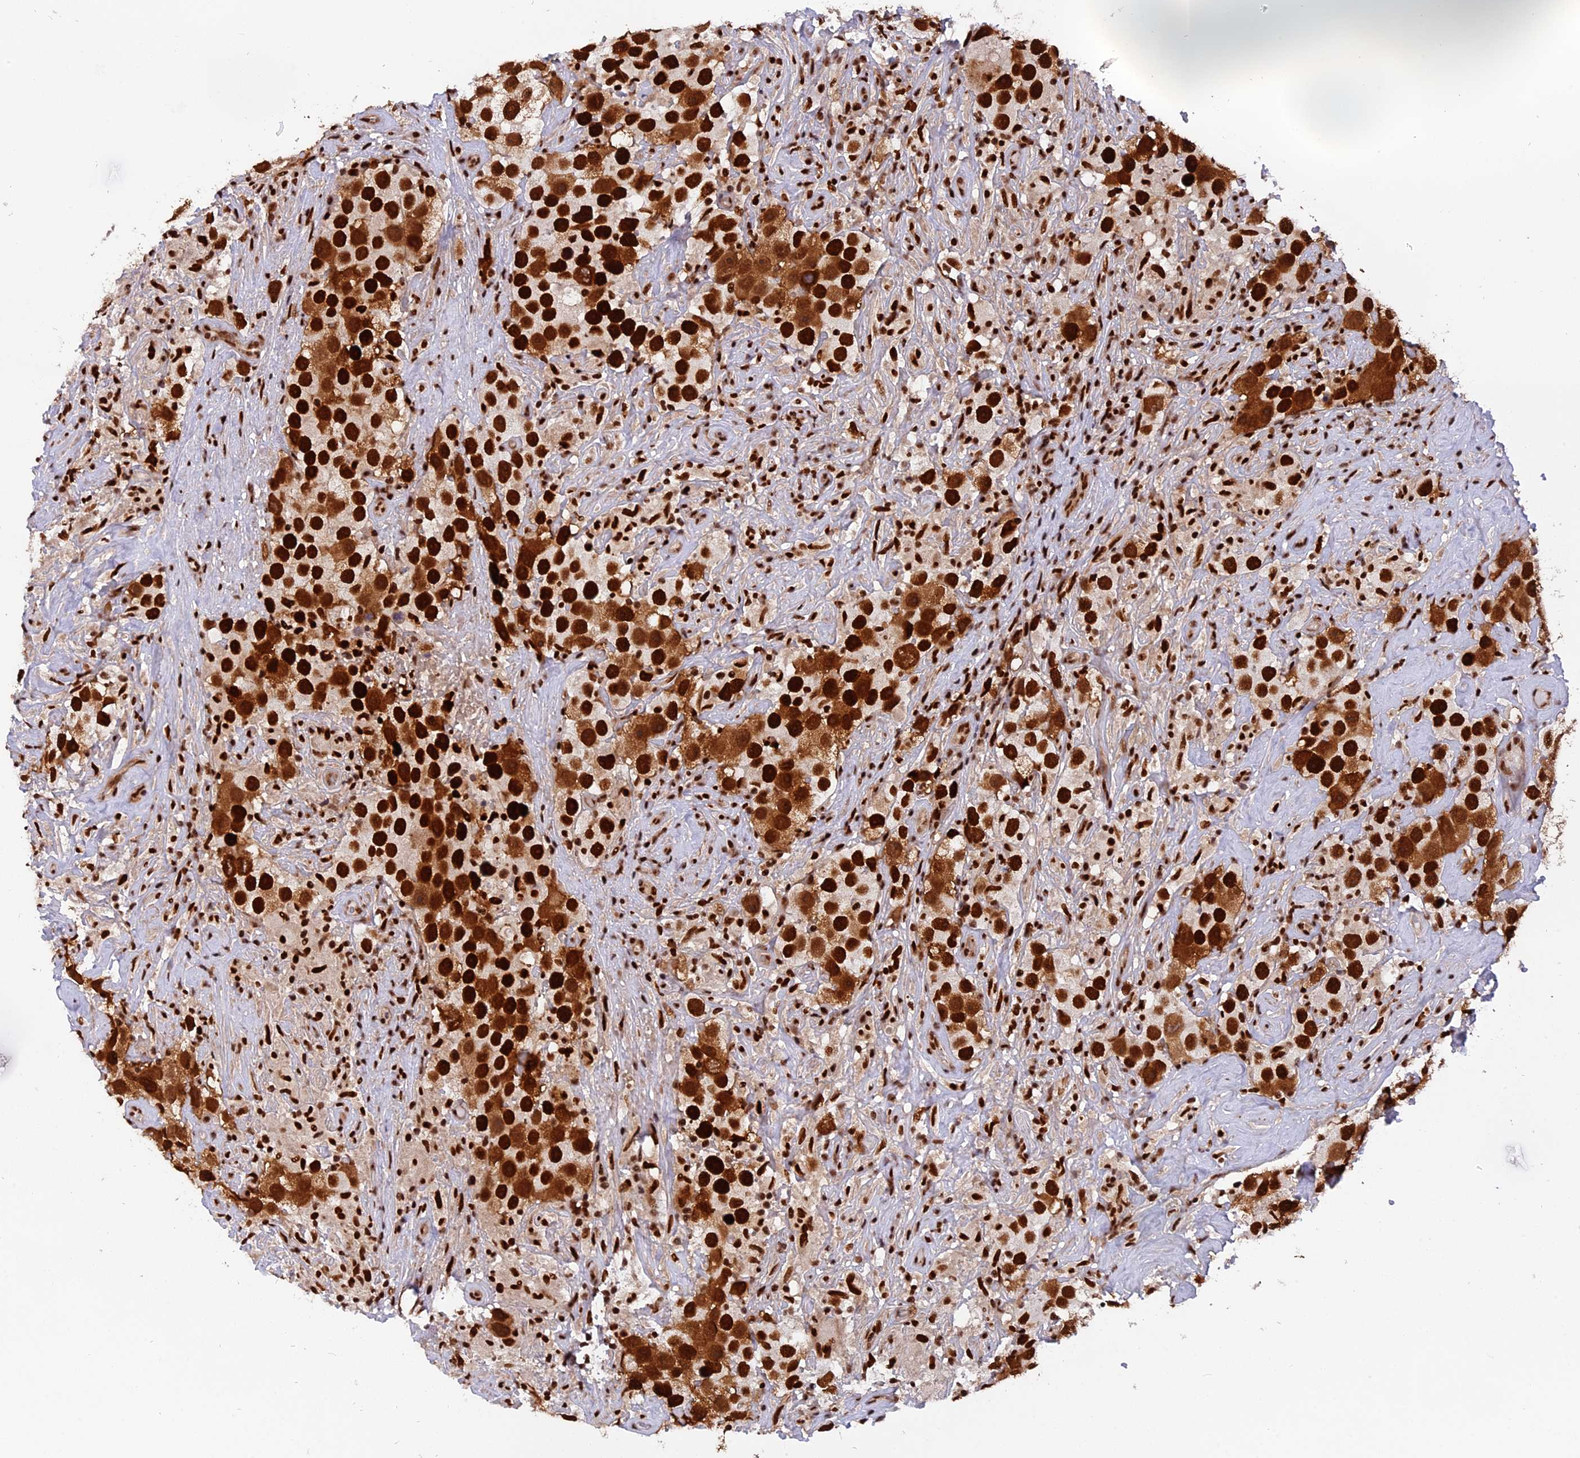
{"staining": {"intensity": "strong", "quantity": ">75%", "location": "nuclear"}, "tissue": "testis cancer", "cell_type": "Tumor cells", "image_type": "cancer", "snomed": [{"axis": "morphology", "description": "Seminoma, NOS"}, {"axis": "topography", "description": "Testis"}], "caption": "Protein expression analysis of testis seminoma reveals strong nuclear staining in about >75% of tumor cells.", "gene": "RAMAC", "patient": {"sex": "male", "age": 49}}